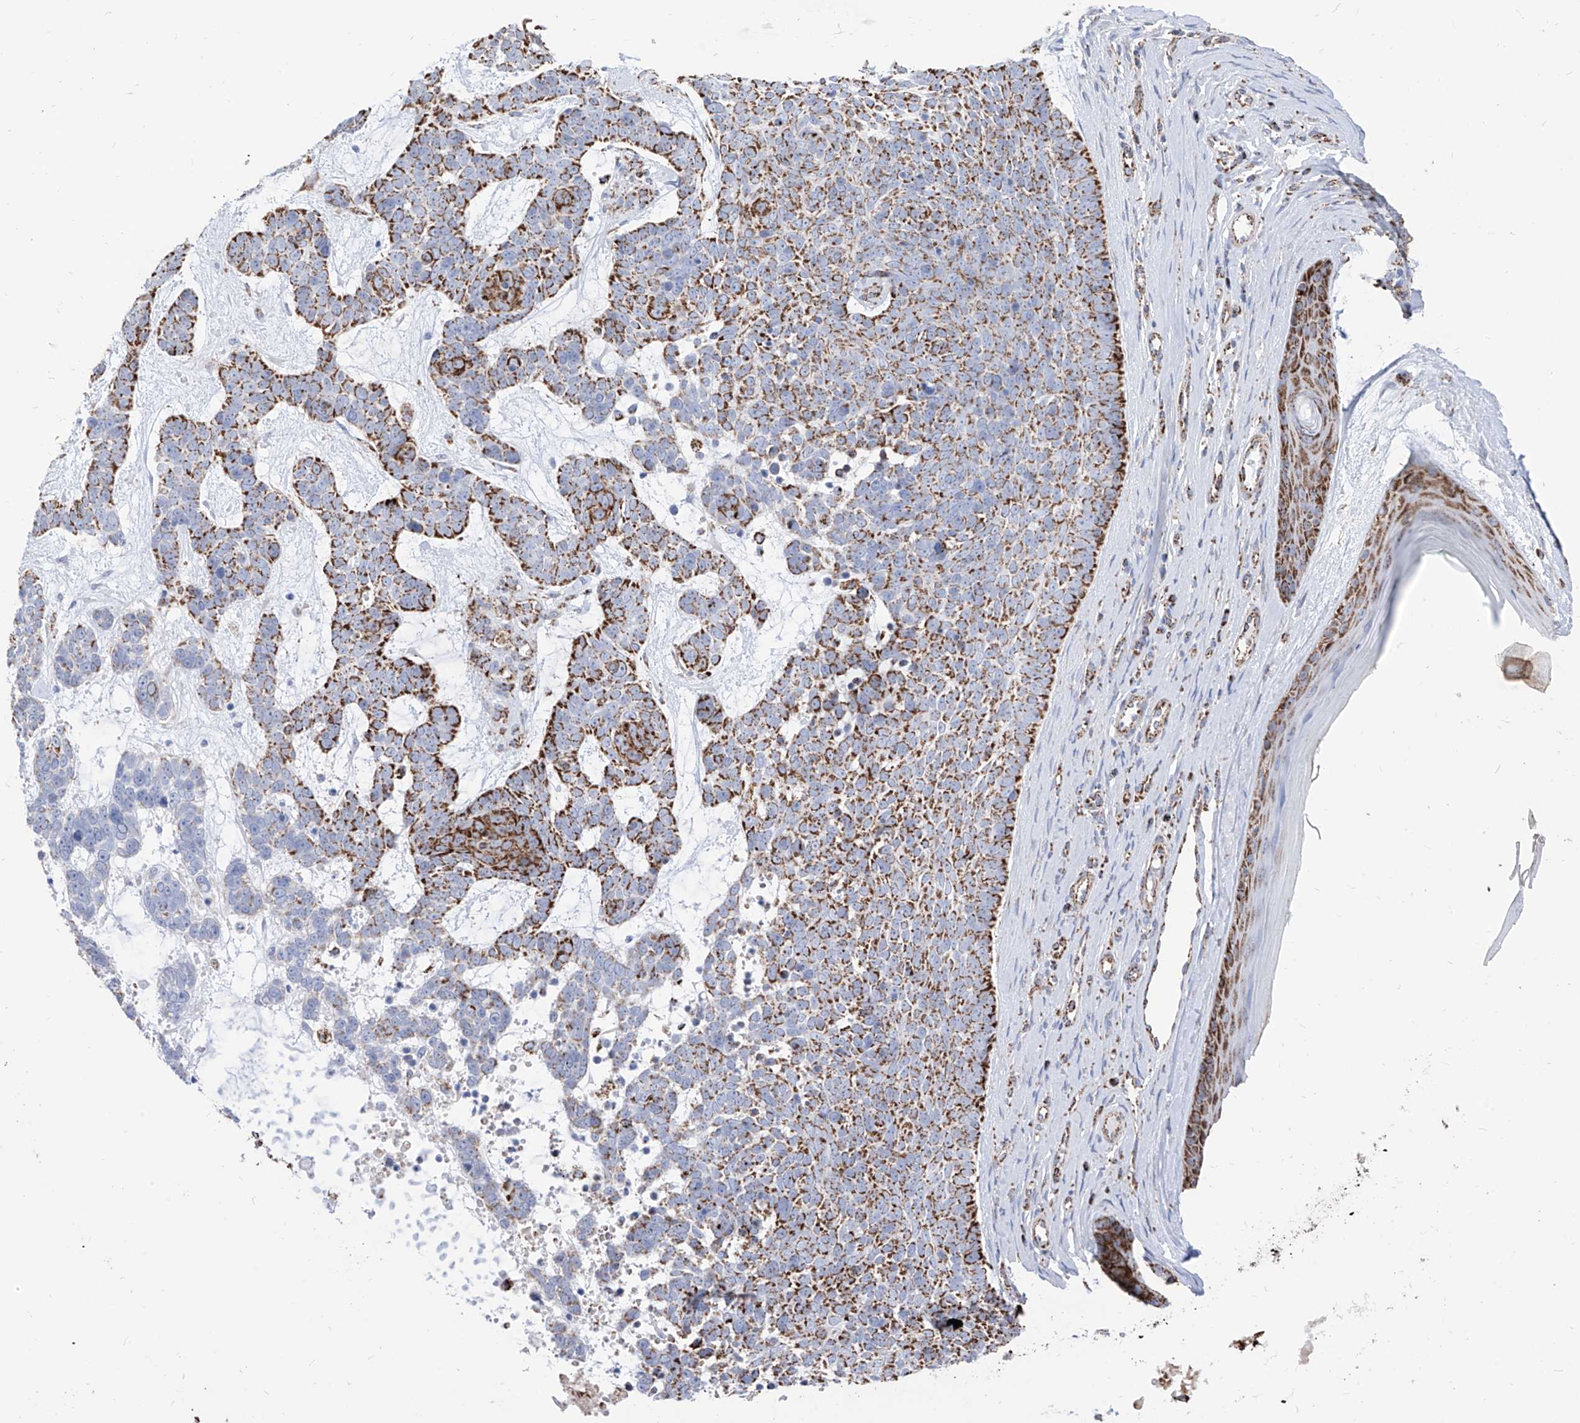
{"staining": {"intensity": "strong", "quantity": "25%-75%", "location": "cytoplasmic/membranous"}, "tissue": "skin cancer", "cell_type": "Tumor cells", "image_type": "cancer", "snomed": [{"axis": "morphology", "description": "Basal cell carcinoma"}, {"axis": "topography", "description": "Skin"}], "caption": "Skin cancer (basal cell carcinoma) stained with a protein marker reveals strong staining in tumor cells.", "gene": "COX5B", "patient": {"sex": "female", "age": 81}}